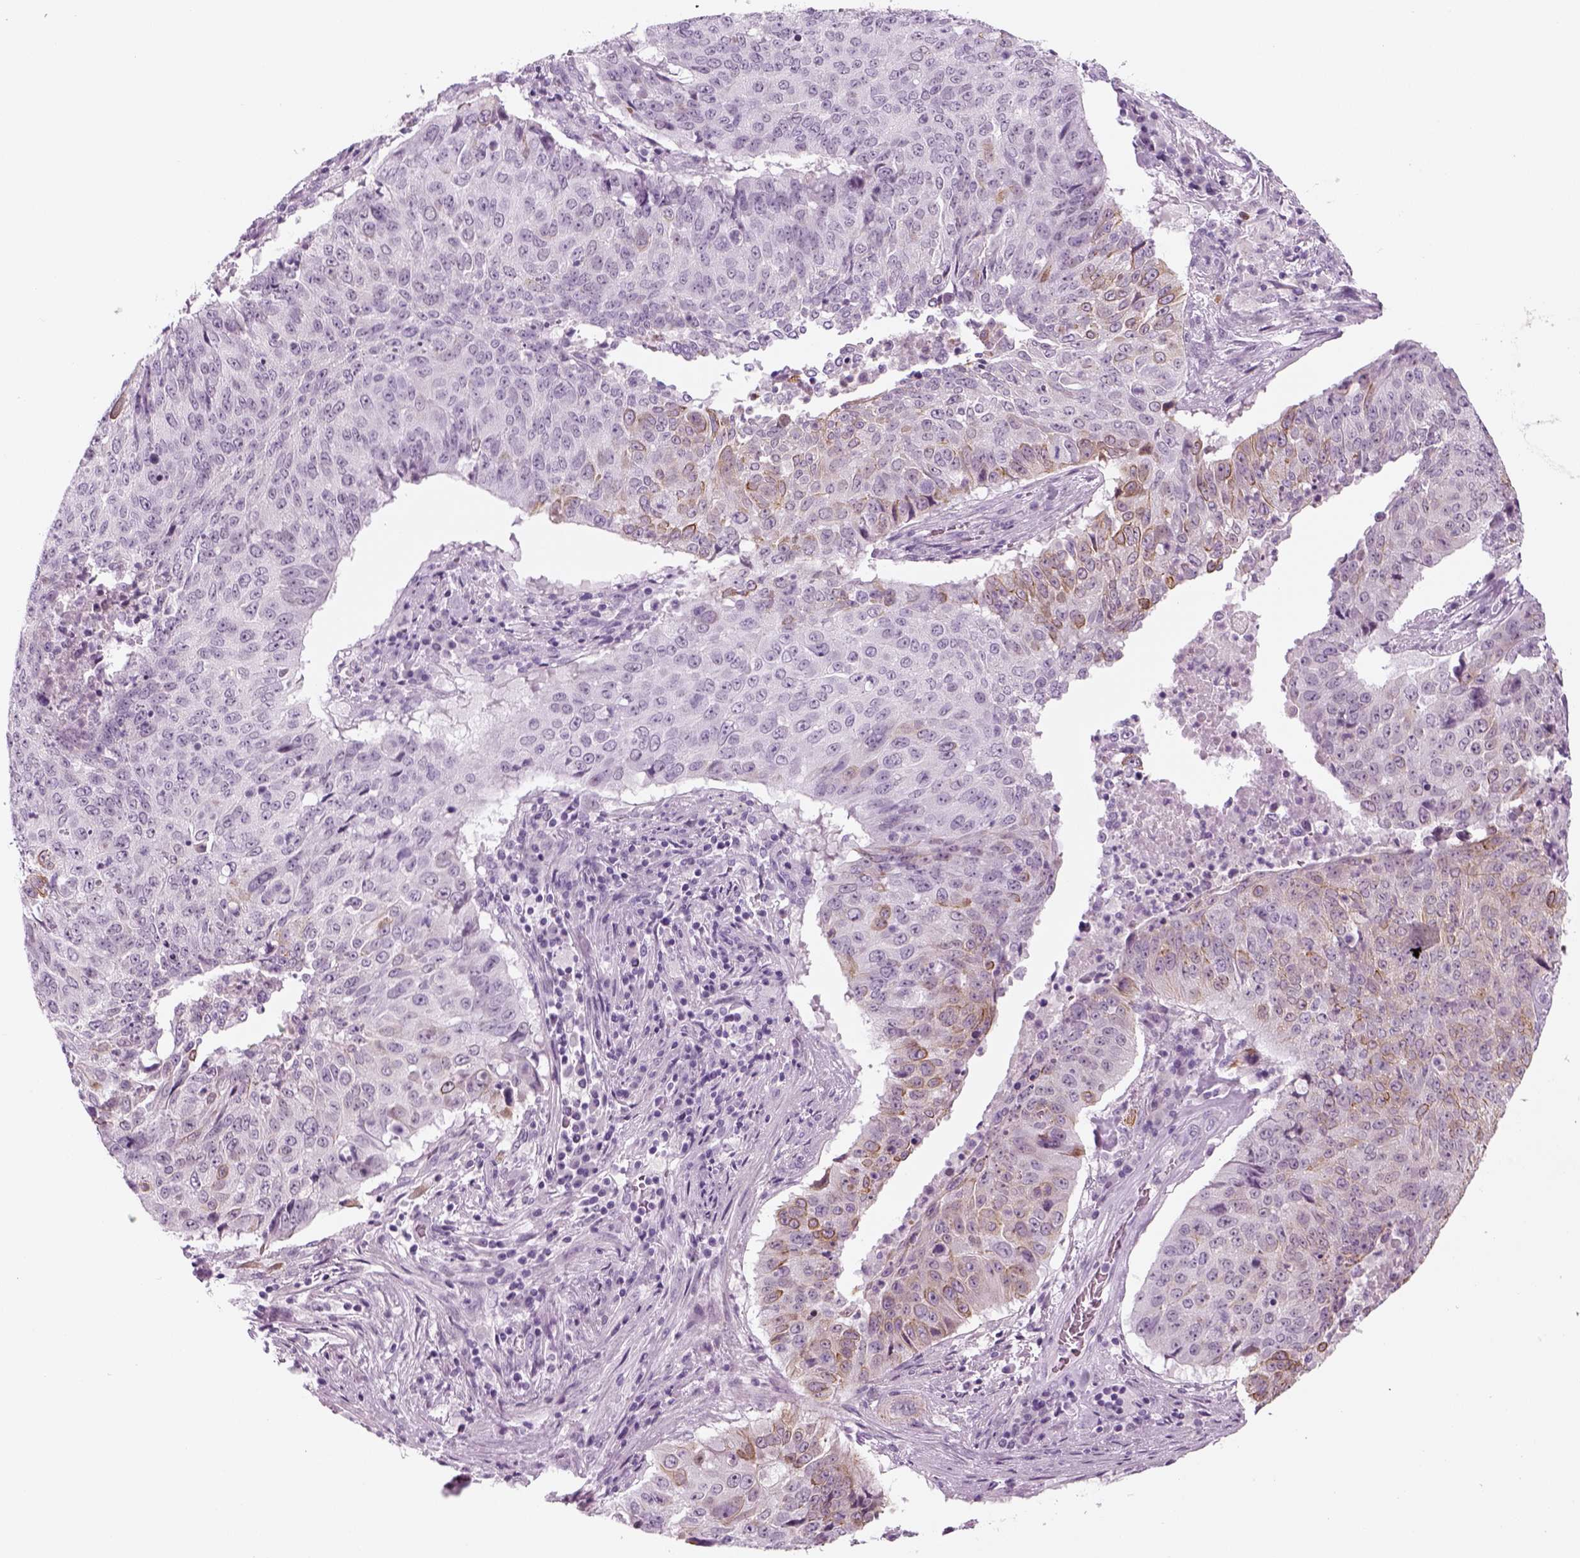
{"staining": {"intensity": "moderate", "quantity": "<25%", "location": "cytoplasmic/membranous"}, "tissue": "lung cancer", "cell_type": "Tumor cells", "image_type": "cancer", "snomed": [{"axis": "morphology", "description": "Normal tissue, NOS"}, {"axis": "morphology", "description": "Squamous cell carcinoma, NOS"}, {"axis": "topography", "description": "Bronchus"}, {"axis": "topography", "description": "Lung"}], "caption": "The micrograph reveals staining of squamous cell carcinoma (lung), revealing moderate cytoplasmic/membranous protein expression (brown color) within tumor cells. (brown staining indicates protein expression, while blue staining denotes nuclei).", "gene": "KRT75", "patient": {"sex": "male", "age": 64}}